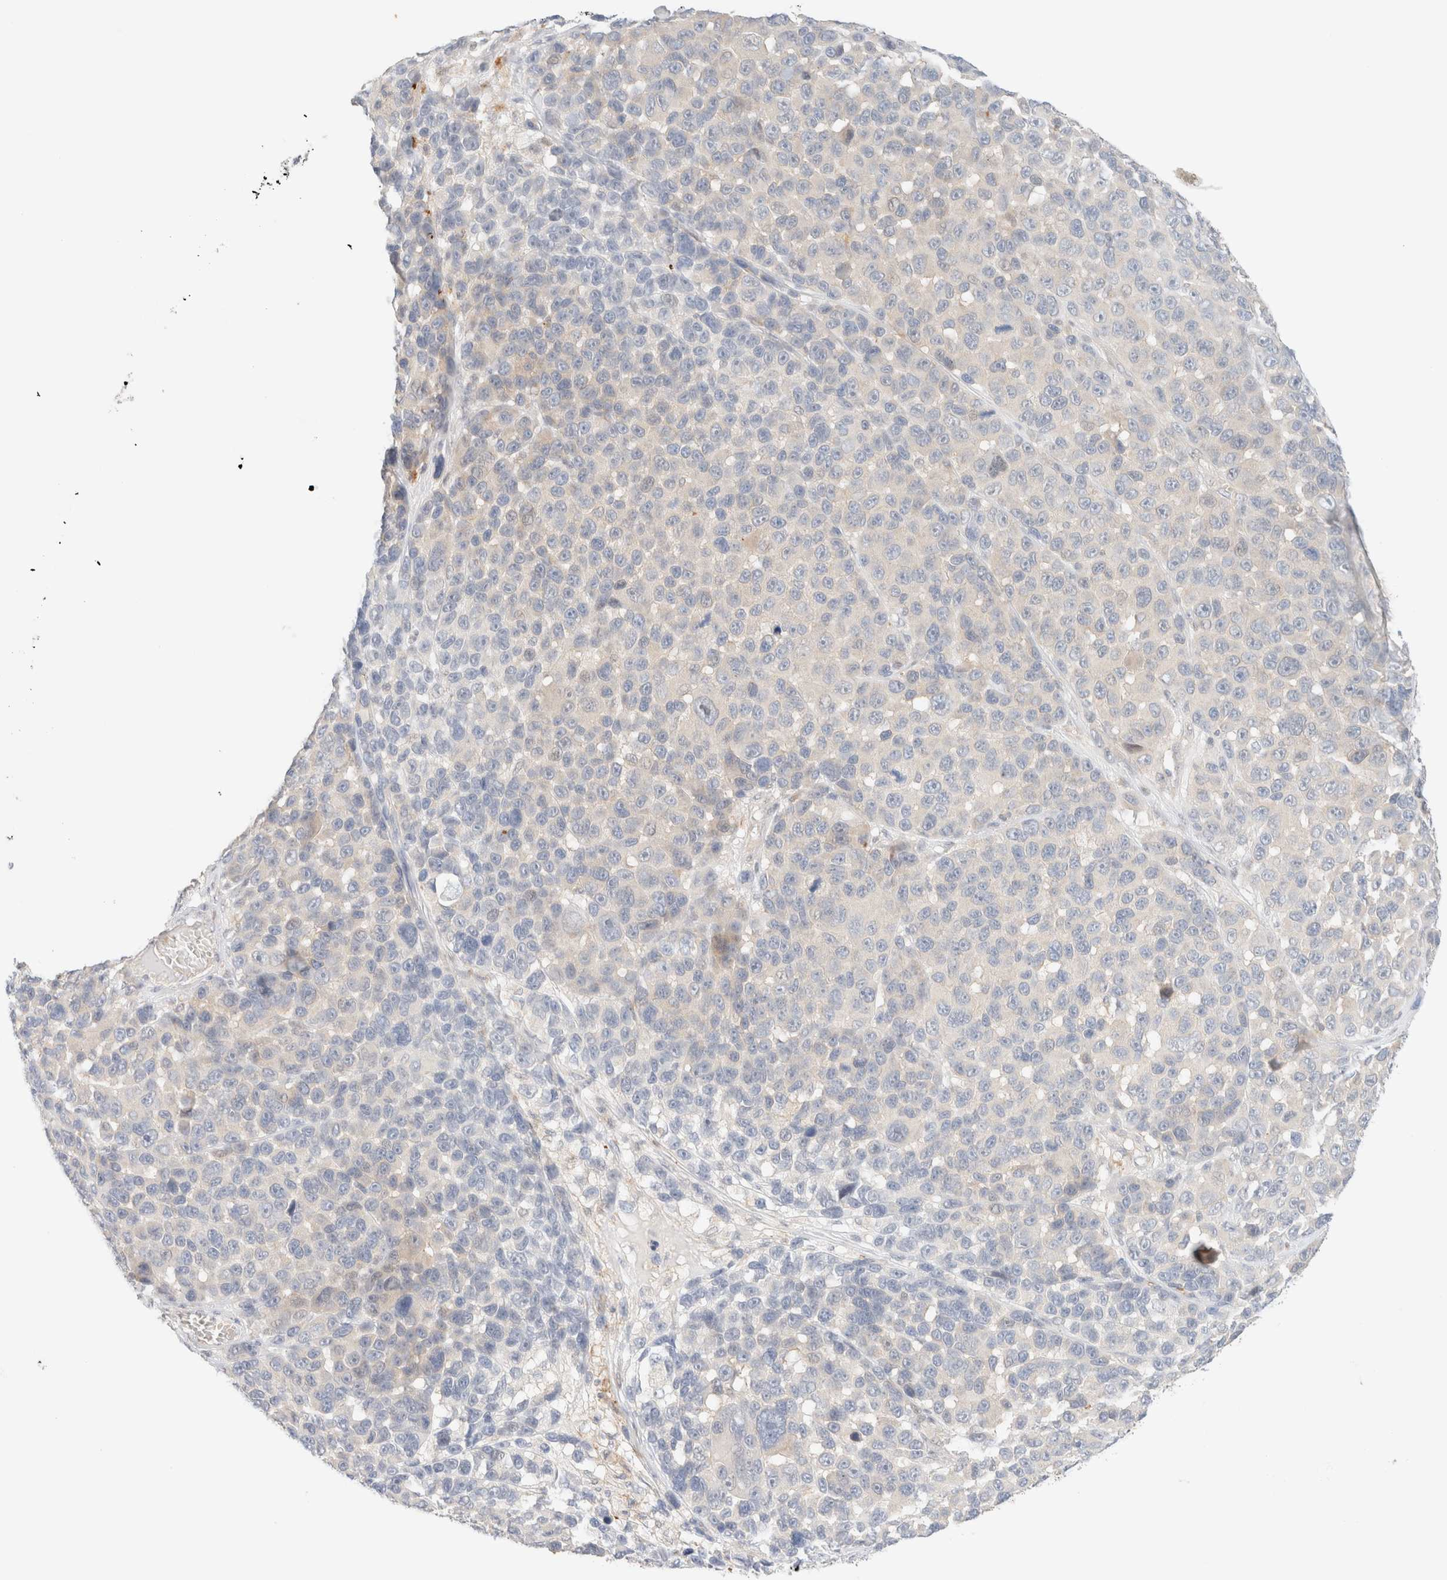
{"staining": {"intensity": "negative", "quantity": "none", "location": "none"}, "tissue": "melanoma", "cell_type": "Tumor cells", "image_type": "cancer", "snomed": [{"axis": "morphology", "description": "Malignant melanoma, NOS"}, {"axis": "topography", "description": "Skin"}], "caption": "A micrograph of human malignant melanoma is negative for staining in tumor cells. The staining is performed using DAB (3,3'-diaminobenzidine) brown chromogen with nuclei counter-stained in using hematoxylin.", "gene": "SGSM2", "patient": {"sex": "male", "age": 53}}